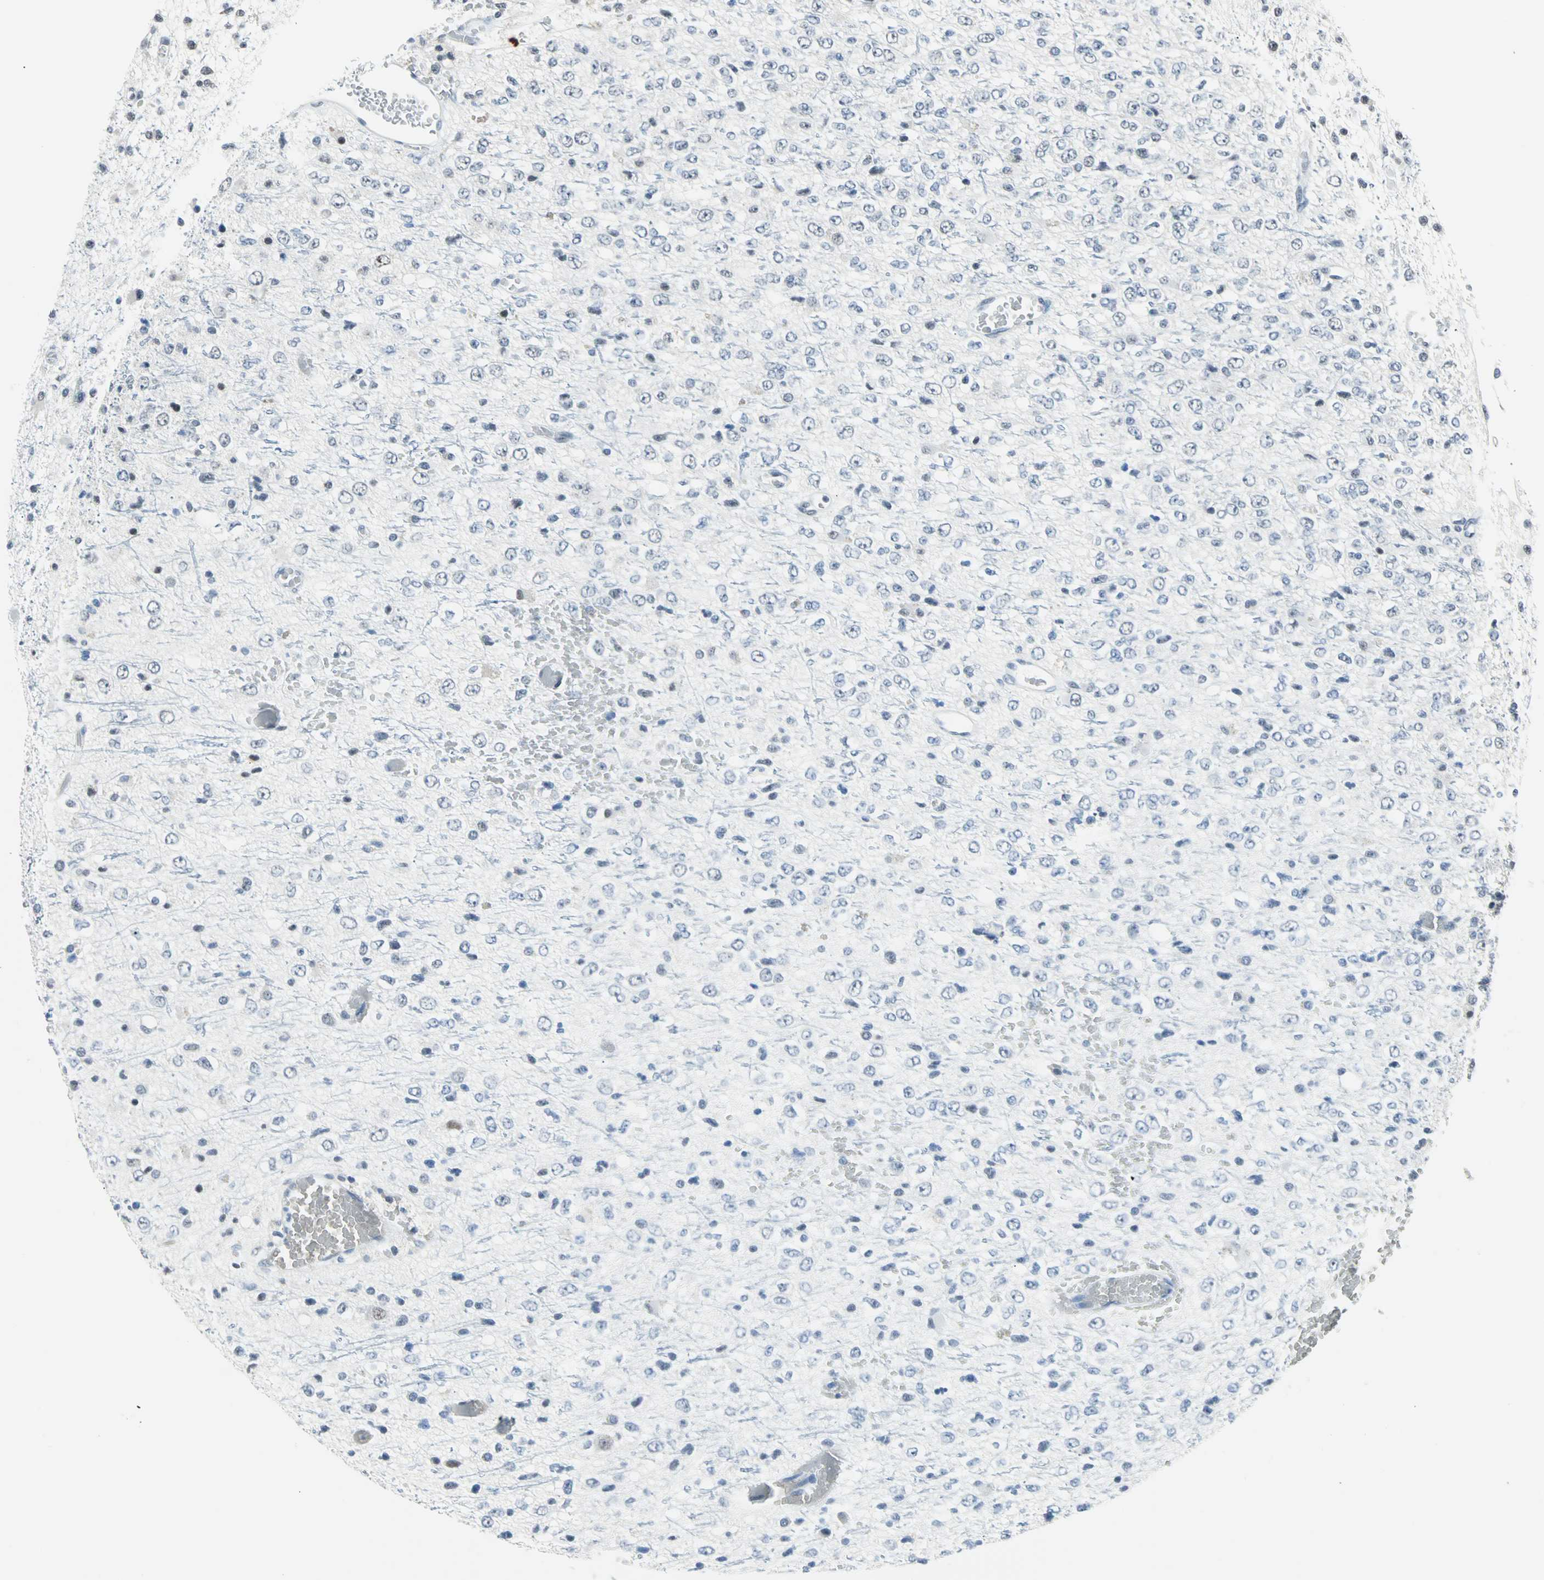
{"staining": {"intensity": "negative", "quantity": "none", "location": "none"}, "tissue": "glioma", "cell_type": "Tumor cells", "image_type": "cancer", "snomed": [{"axis": "morphology", "description": "Glioma, malignant, High grade"}, {"axis": "topography", "description": "pancreas cauda"}], "caption": "Immunohistochemistry image of neoplastic tissue: human malignant glioma (high-grade) stained with DAB (3,3'-diaminobenzidine) displays no significant protein positivity in tumor cells.", "gene": "USP28", "patient": {"sex": "male", "age": 60}}